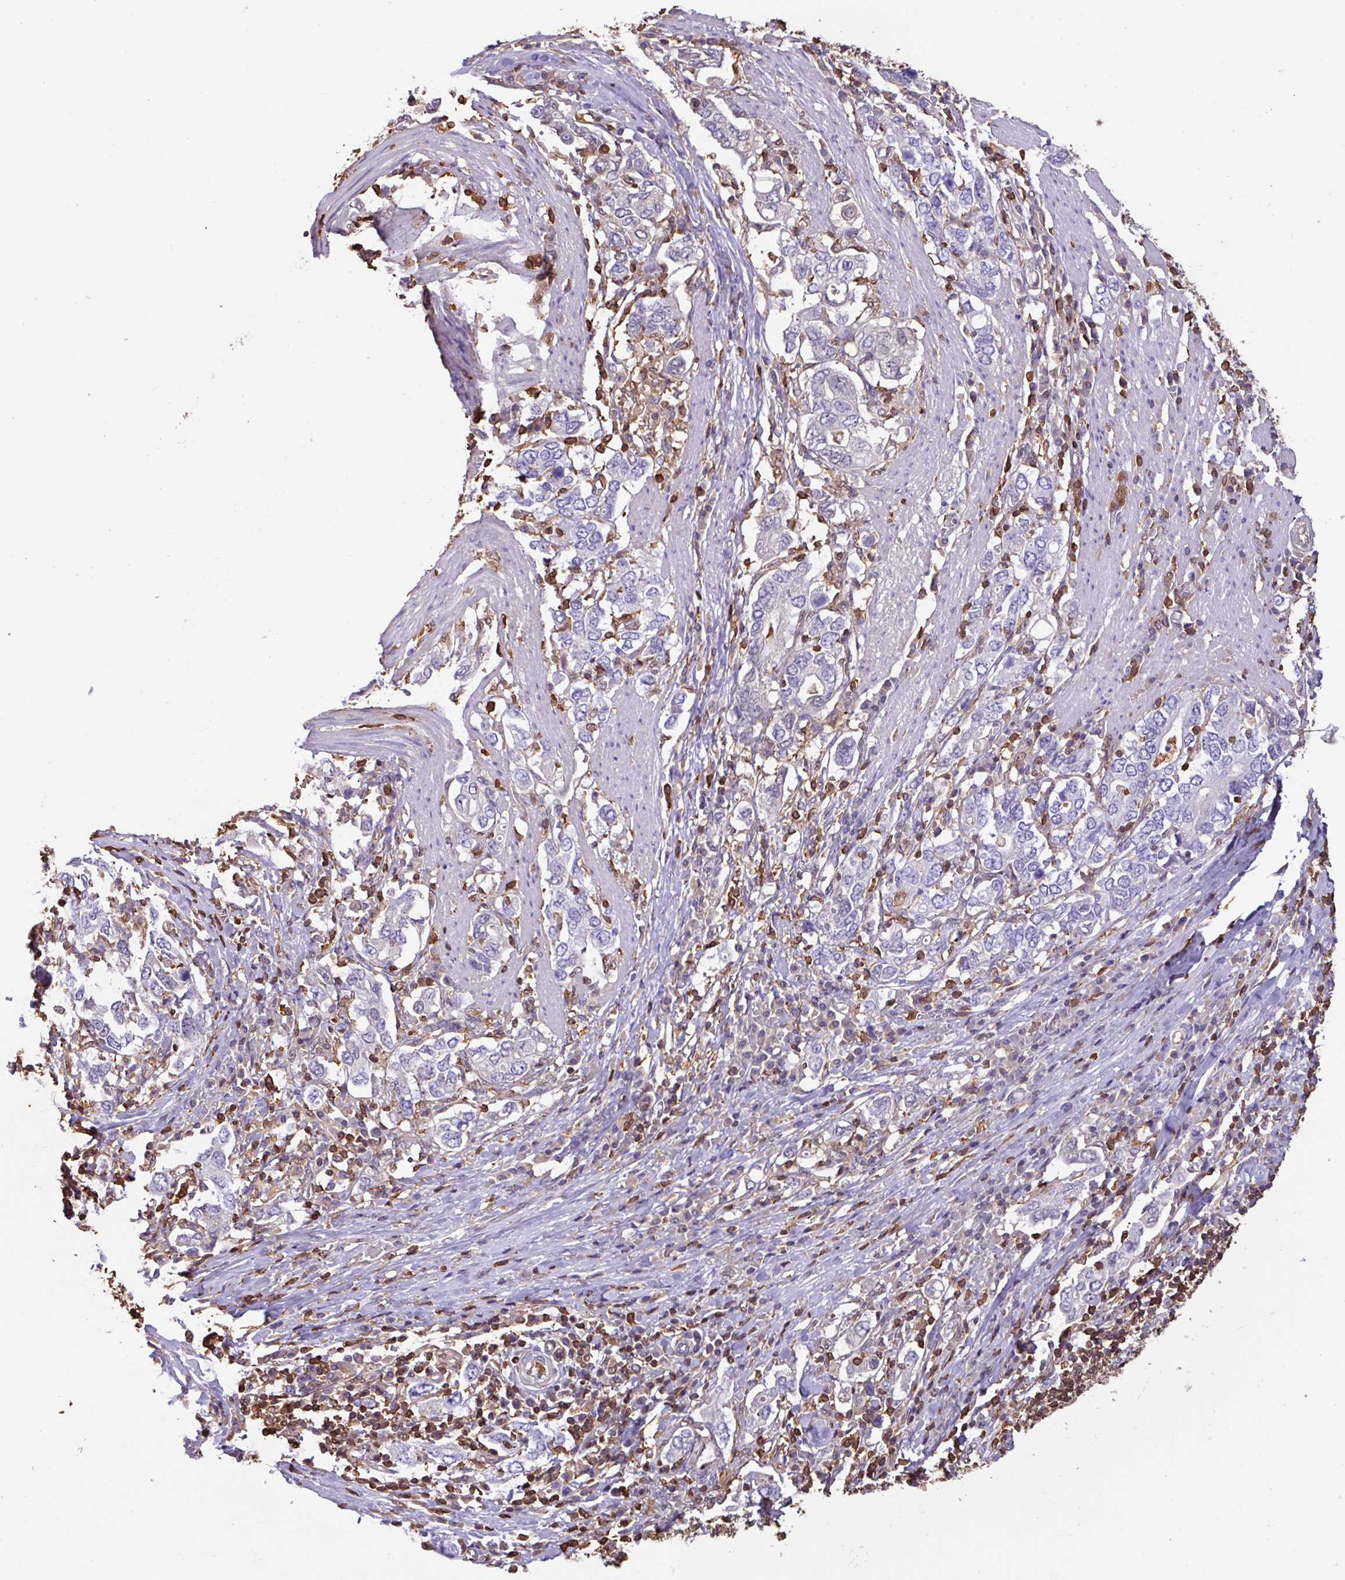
{"staining": {"intensity": "negative", "quantity": "none", "location": "none"}, "tissue": "stomach cancer", "cell_type": "Tumor cells", "image_type": "cancer", "snomed": [{"axis": "morphology", "description": "Adenocarcinoma, NOS"}, {"axis": "topography", "description": "Stomach, upper"}, {"axis": "topography", "description": "Stomach"}], "caption": "Adenocarcinoma (stomach) was stained to show a protein in brown. There is no significant staining in tumor cells.", "gene": "ARHGDIB", "patient": {"sex": "male", "age": 62}}